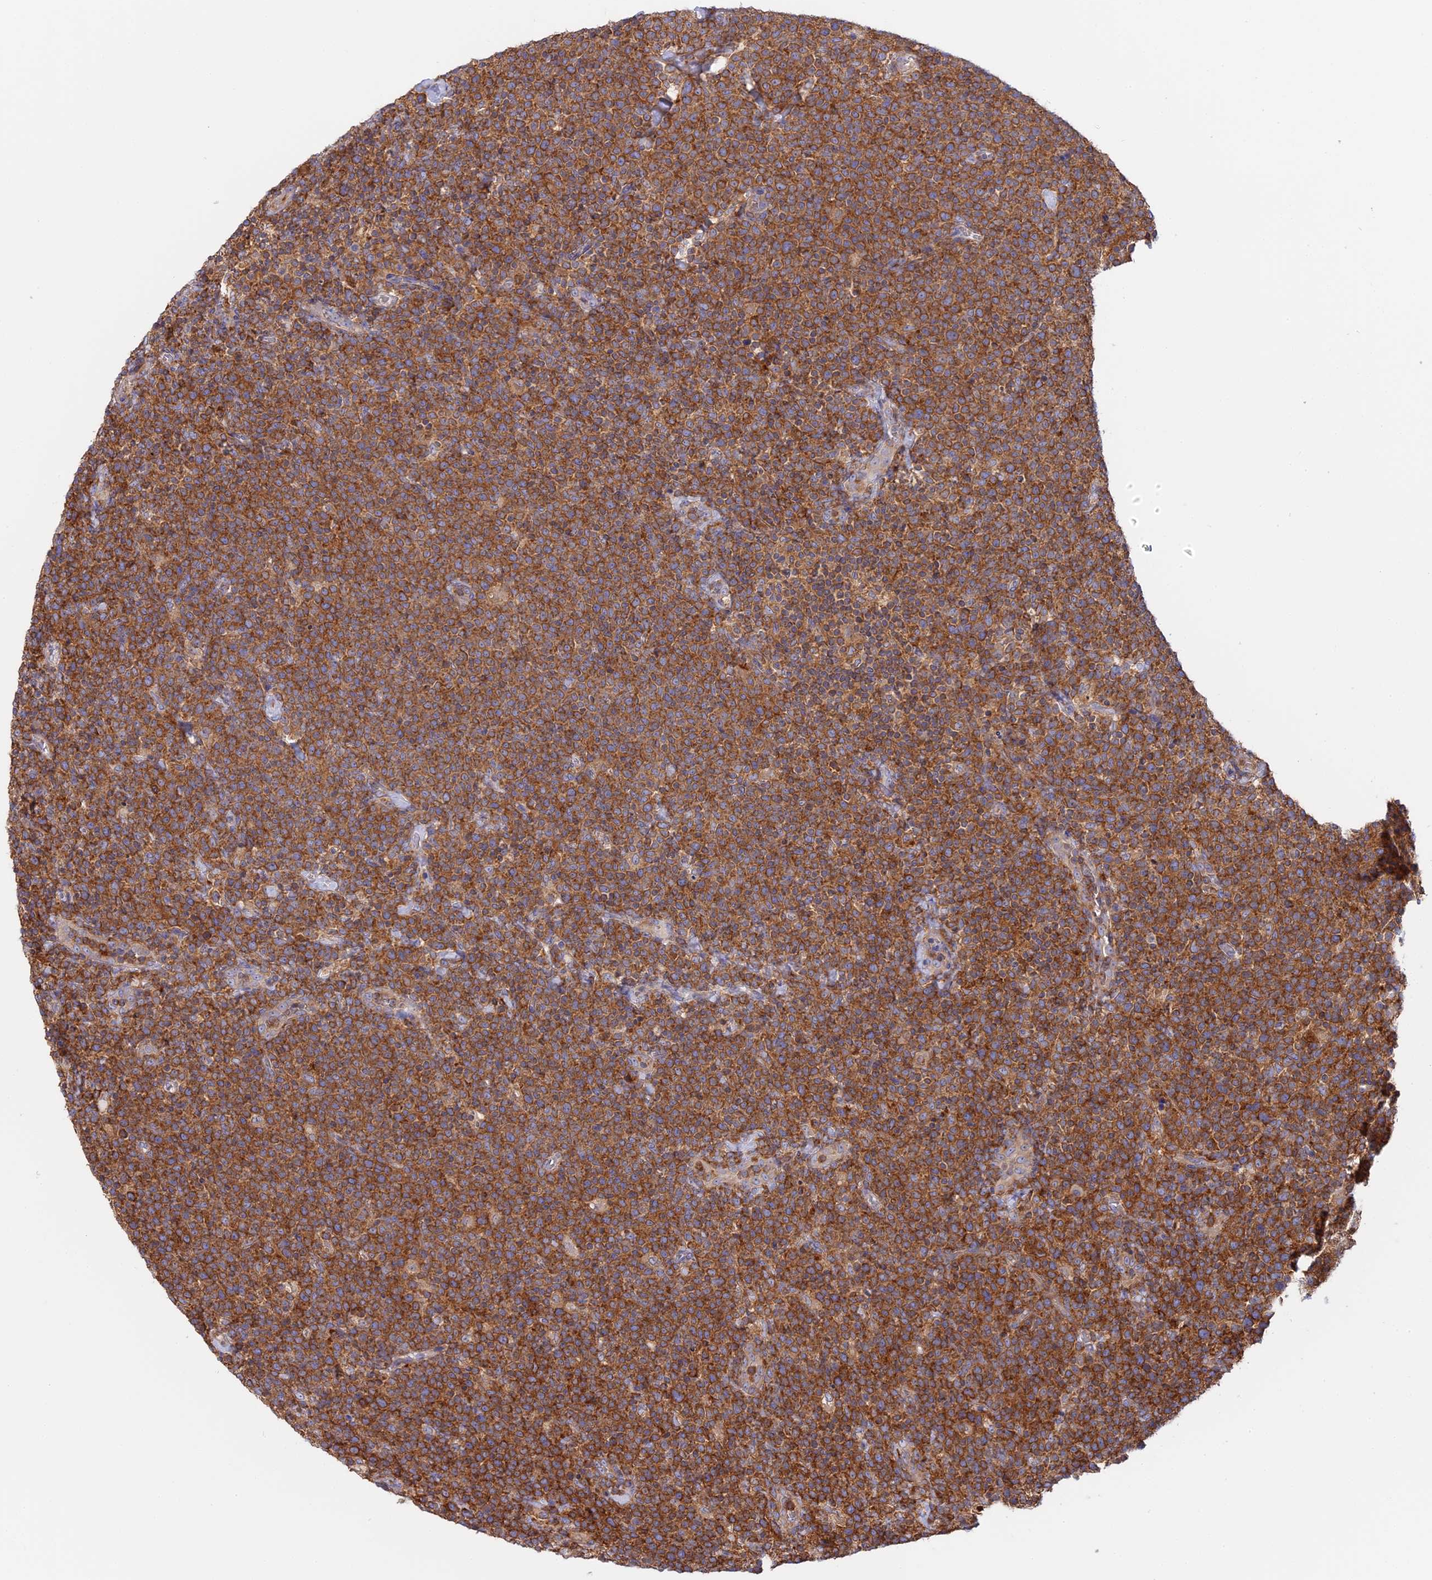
{"staining": {"intensity": "moderate", "quantity": ">75%", "location": "cytoplasmic/membranous"}, "tissue": "lymphoma", "cell_type": "Tumor cells", "image_type": "cancer", "snomed": [{"axis": "morphology", "description": "Malignant lymphoma, non-Hodgkin's type, High grade"}, {"axis": "topography", "description": "Lymph node"}], "caption": "Human lymphoma stained with a brown dye demonstrates moderate cytoplasmic/membranous positive expression in approximately >75% of tumor cells.", "gene": "GMIP", "patient": {"sex": "male", "age": 61}}